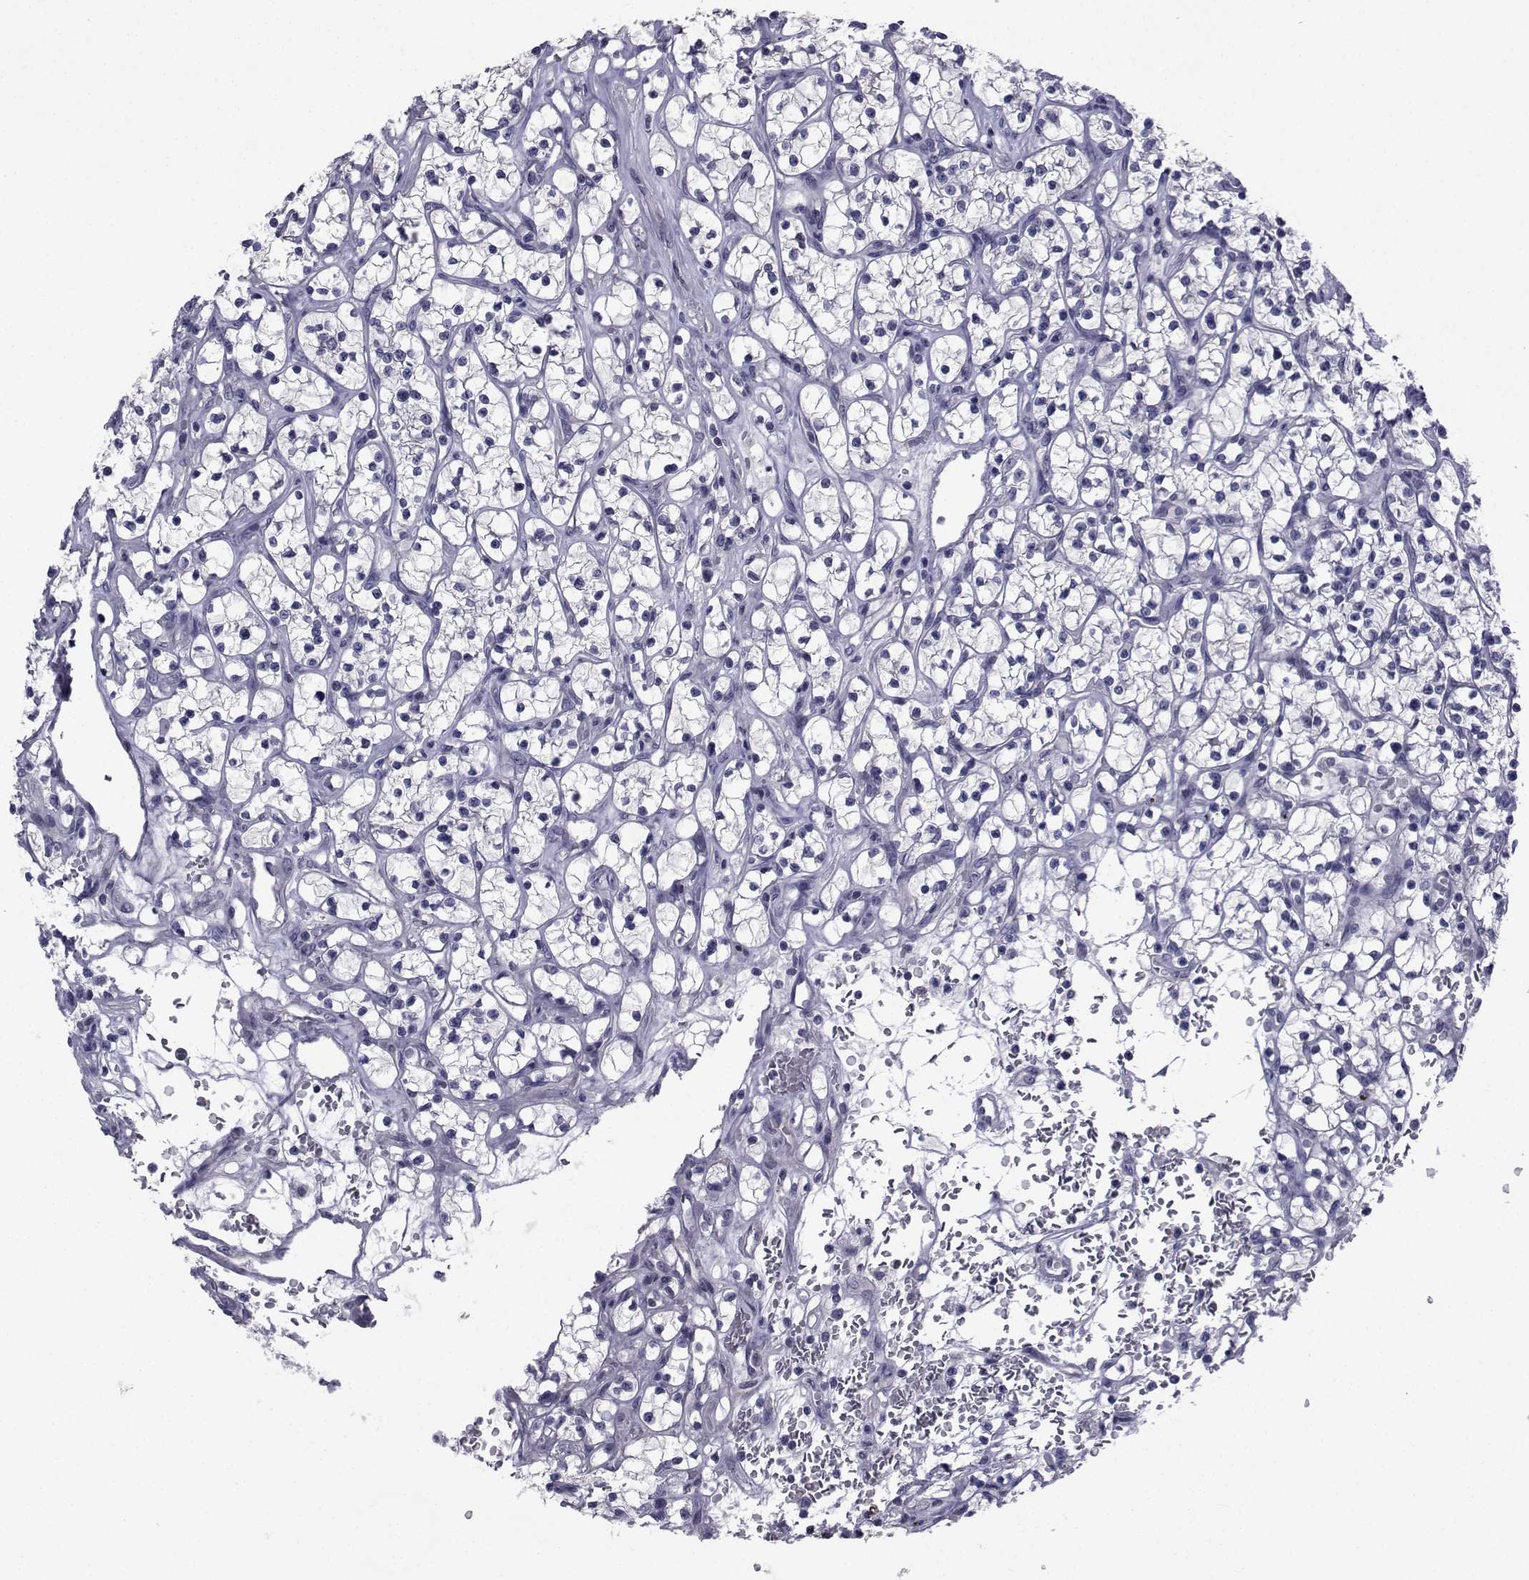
{"staining": {"intensity": "negative", "quantity": "none", "location": "none"}, "tissue": "renal cancer", "cell_type": "Tumor cells", "image_type": "cancer", "snomed": [{"axis": "morphology", "description": "Adenocarcinoma, NOS"}, {"axis": "topography", "description": "Kidney"}], "caption": "Image shows no significant protein positivity in tumor cells of renal cancer.", "gene": "CHRNA1", "patient": {"sex": "female", "age": 64}}